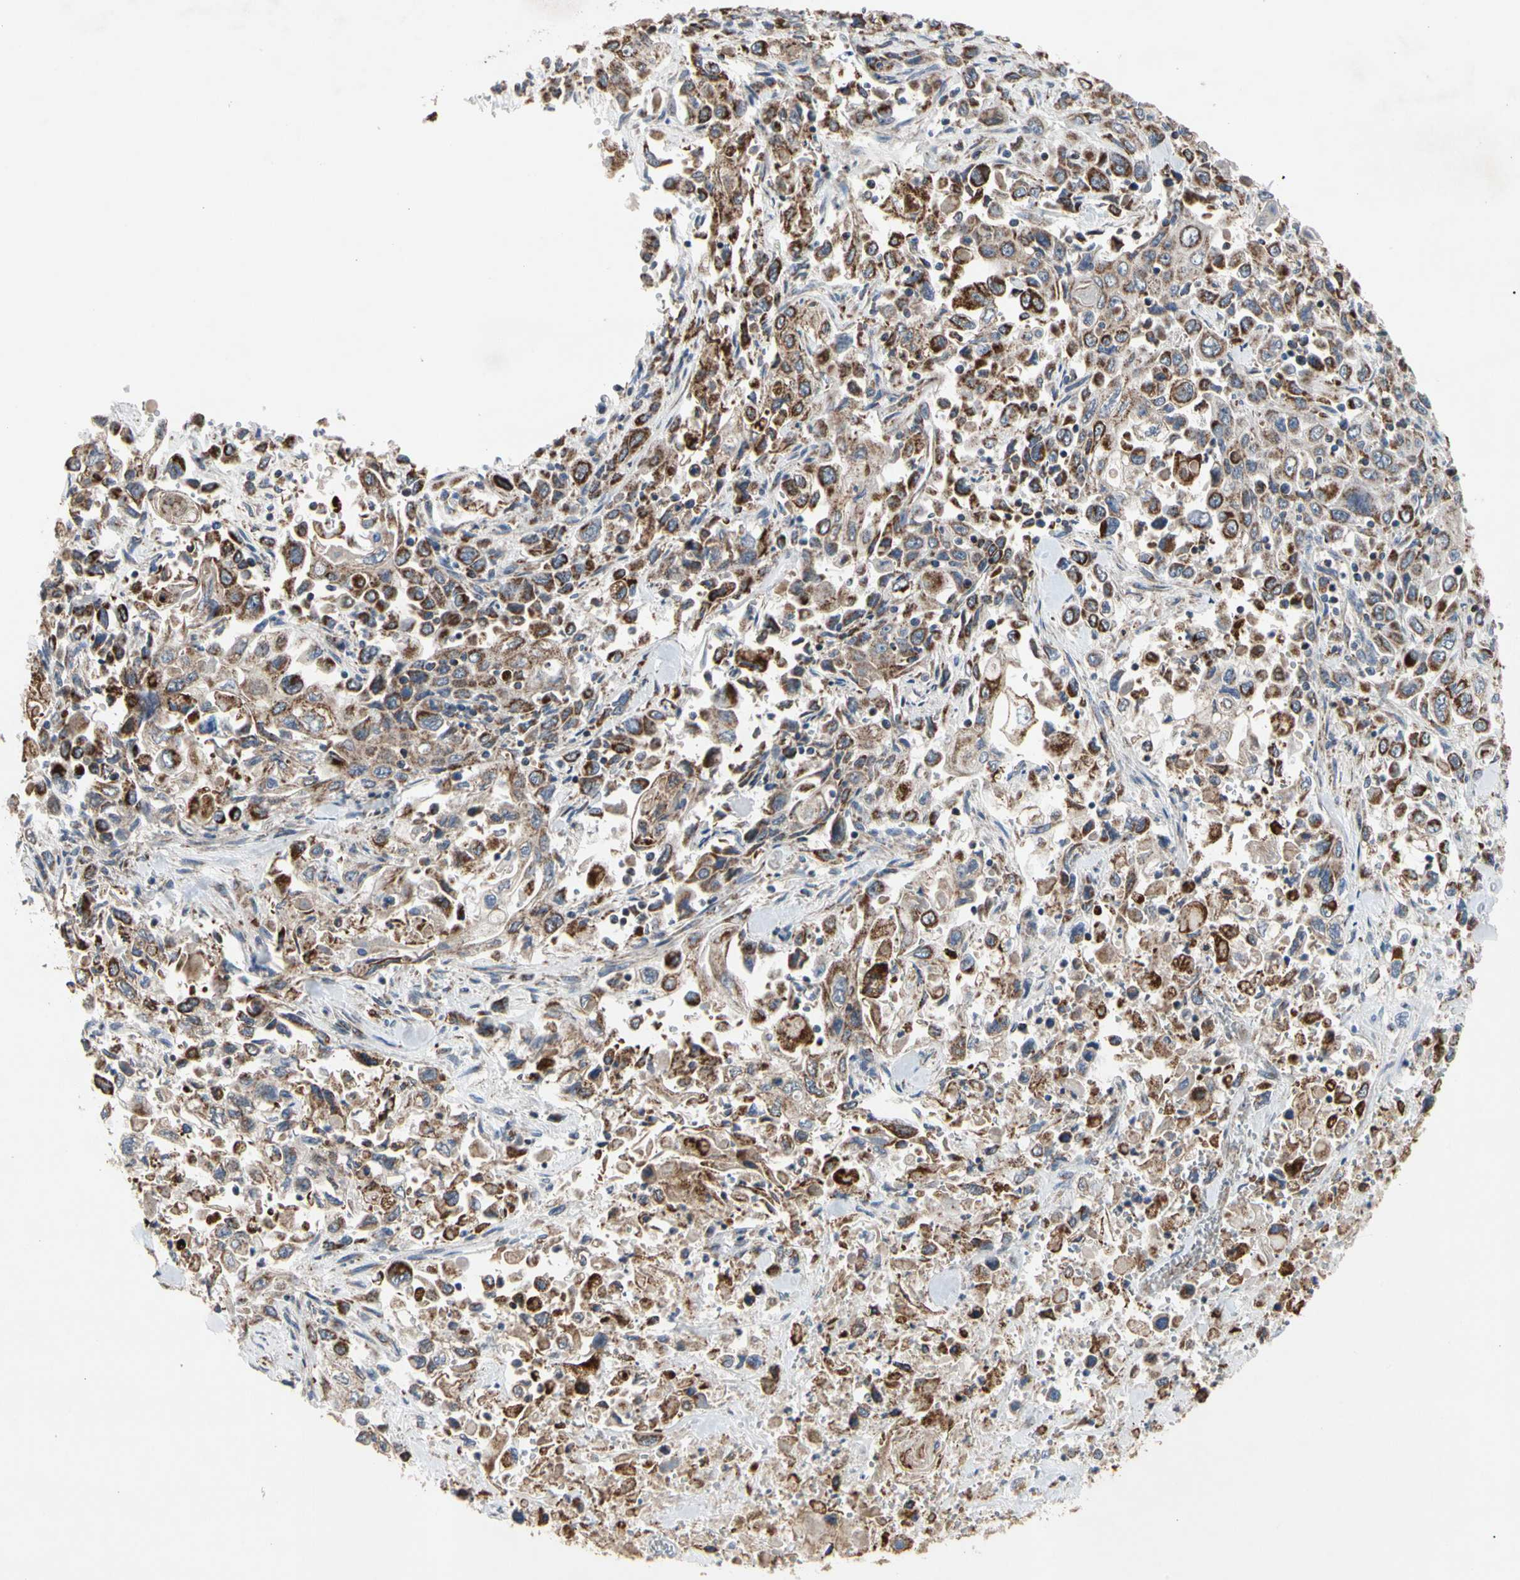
{"staining": {"intensity": "strong", "quantity": ">75%", "location": "cytoplasmic/membranous"}, "tissue": "pancreatic cancer", "cell_type": "Tumor cells", "image_type": "cancer", "snomed": [{"axis": "morphology", "description": "Adenocarcinoma, NOS"}, {"axis": "topography", "description": "Pancreas"}], "caption": "Strong cytoplasmic/membranous expression is present in about >75% of tumor cells in pancreatic cancer (adenocarcinoma).", "gene": "GPD2", "patient": {"sex": "male", "age": 70}}